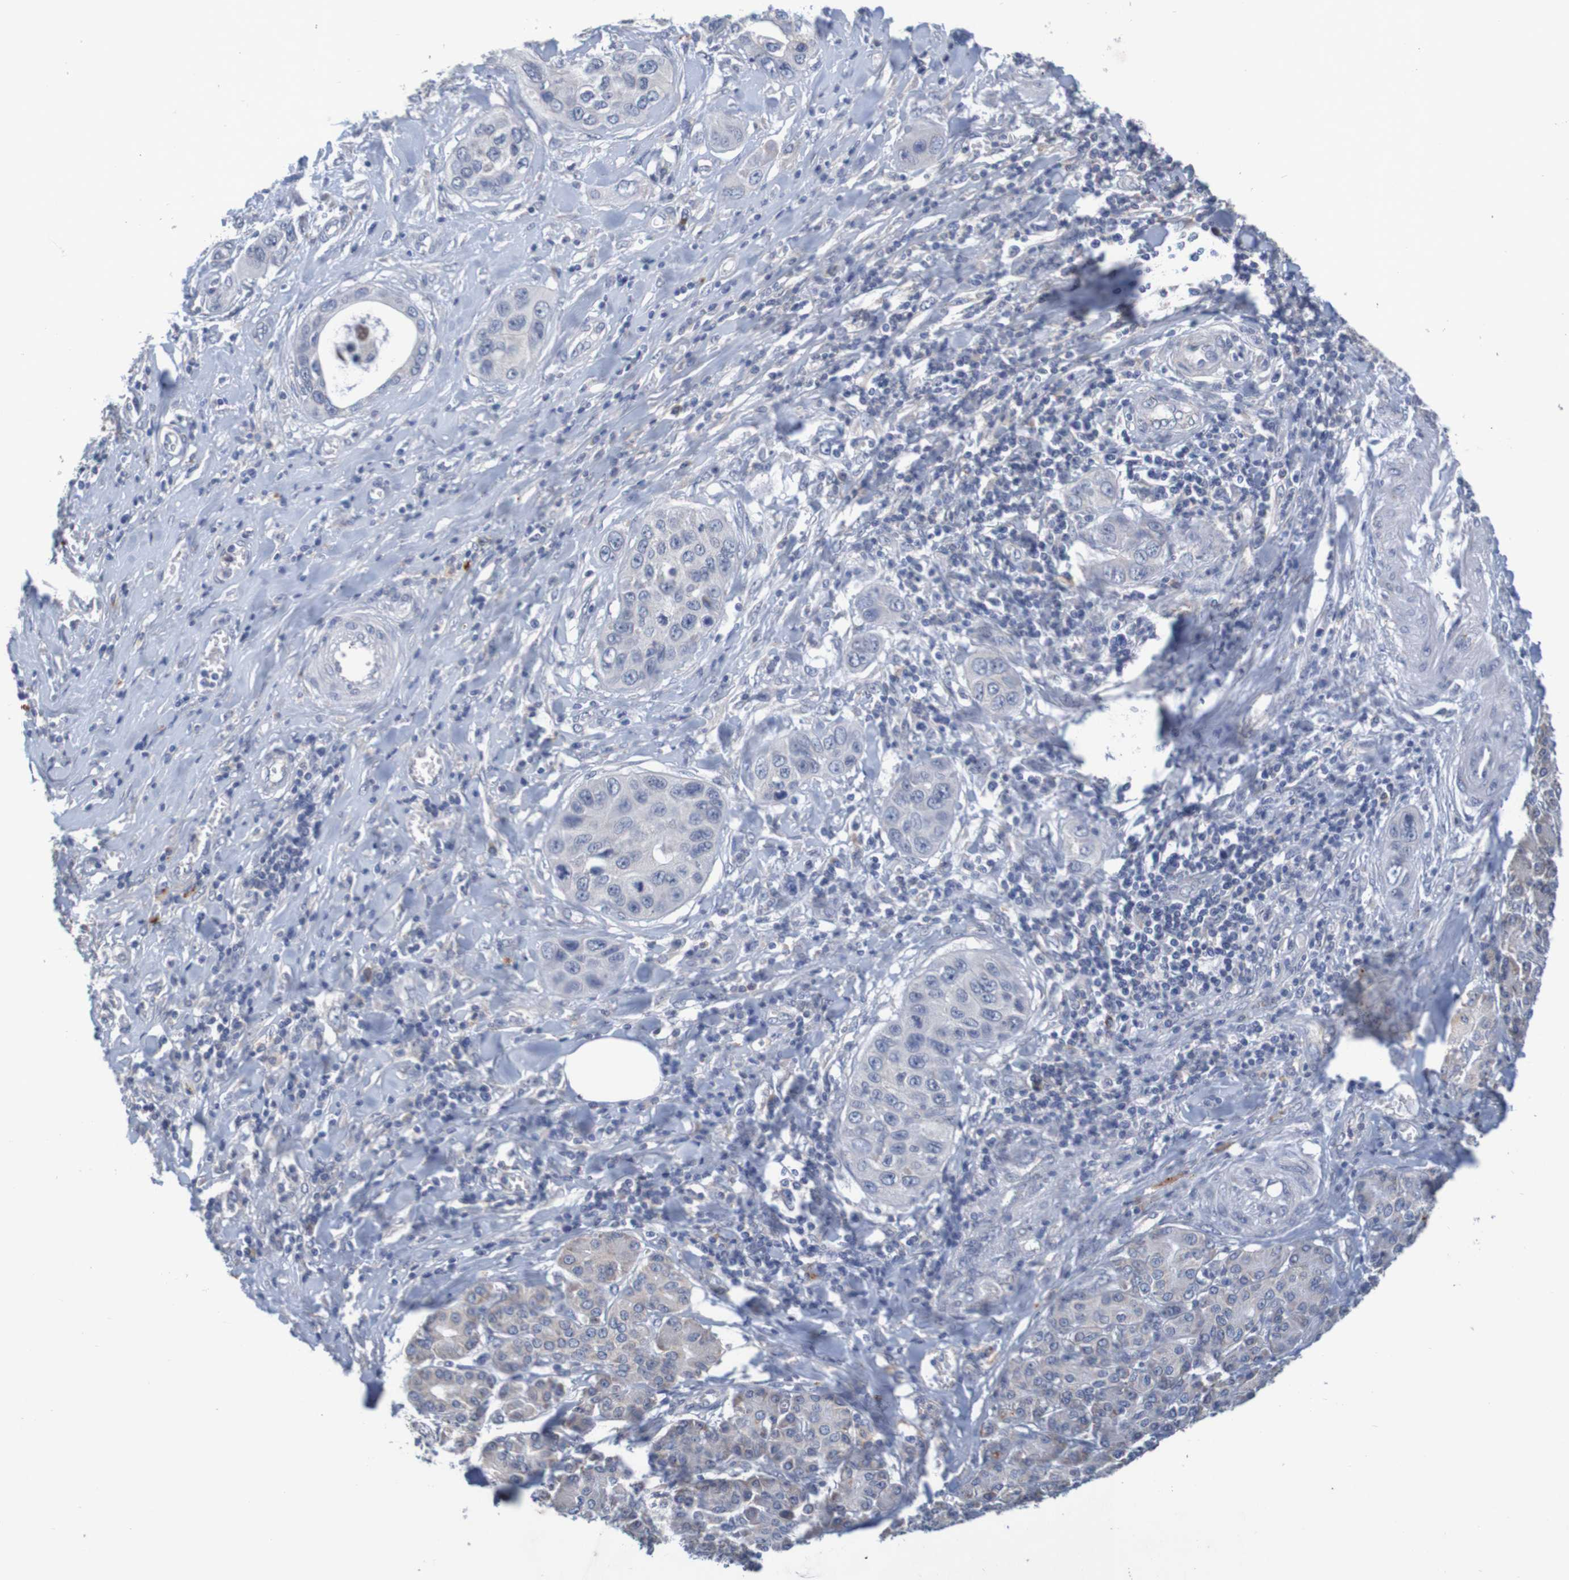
{"staining": {"intensity": "weak", "quantity": "<25%", "location": "cytoplasmic/membranous"}, "tissue": "pancreatic cancer", "cell_type": "Tumor cells", "image_type": "cancer", "snomed": [{"axis": "morphology", "description": "Adenocarcinoma, NOS"}, {"axis": "topography", "description": "Pancreas"}], "caption": "Immunohistochemistry image of neoplastic tissue: pancreatic cancer stained with DAB (3,3'-diaminobenzidine) shows no significant protein positivity in tumor cells.", "gene": "LTA", "patient": {"sex": "female", "age": 70}}